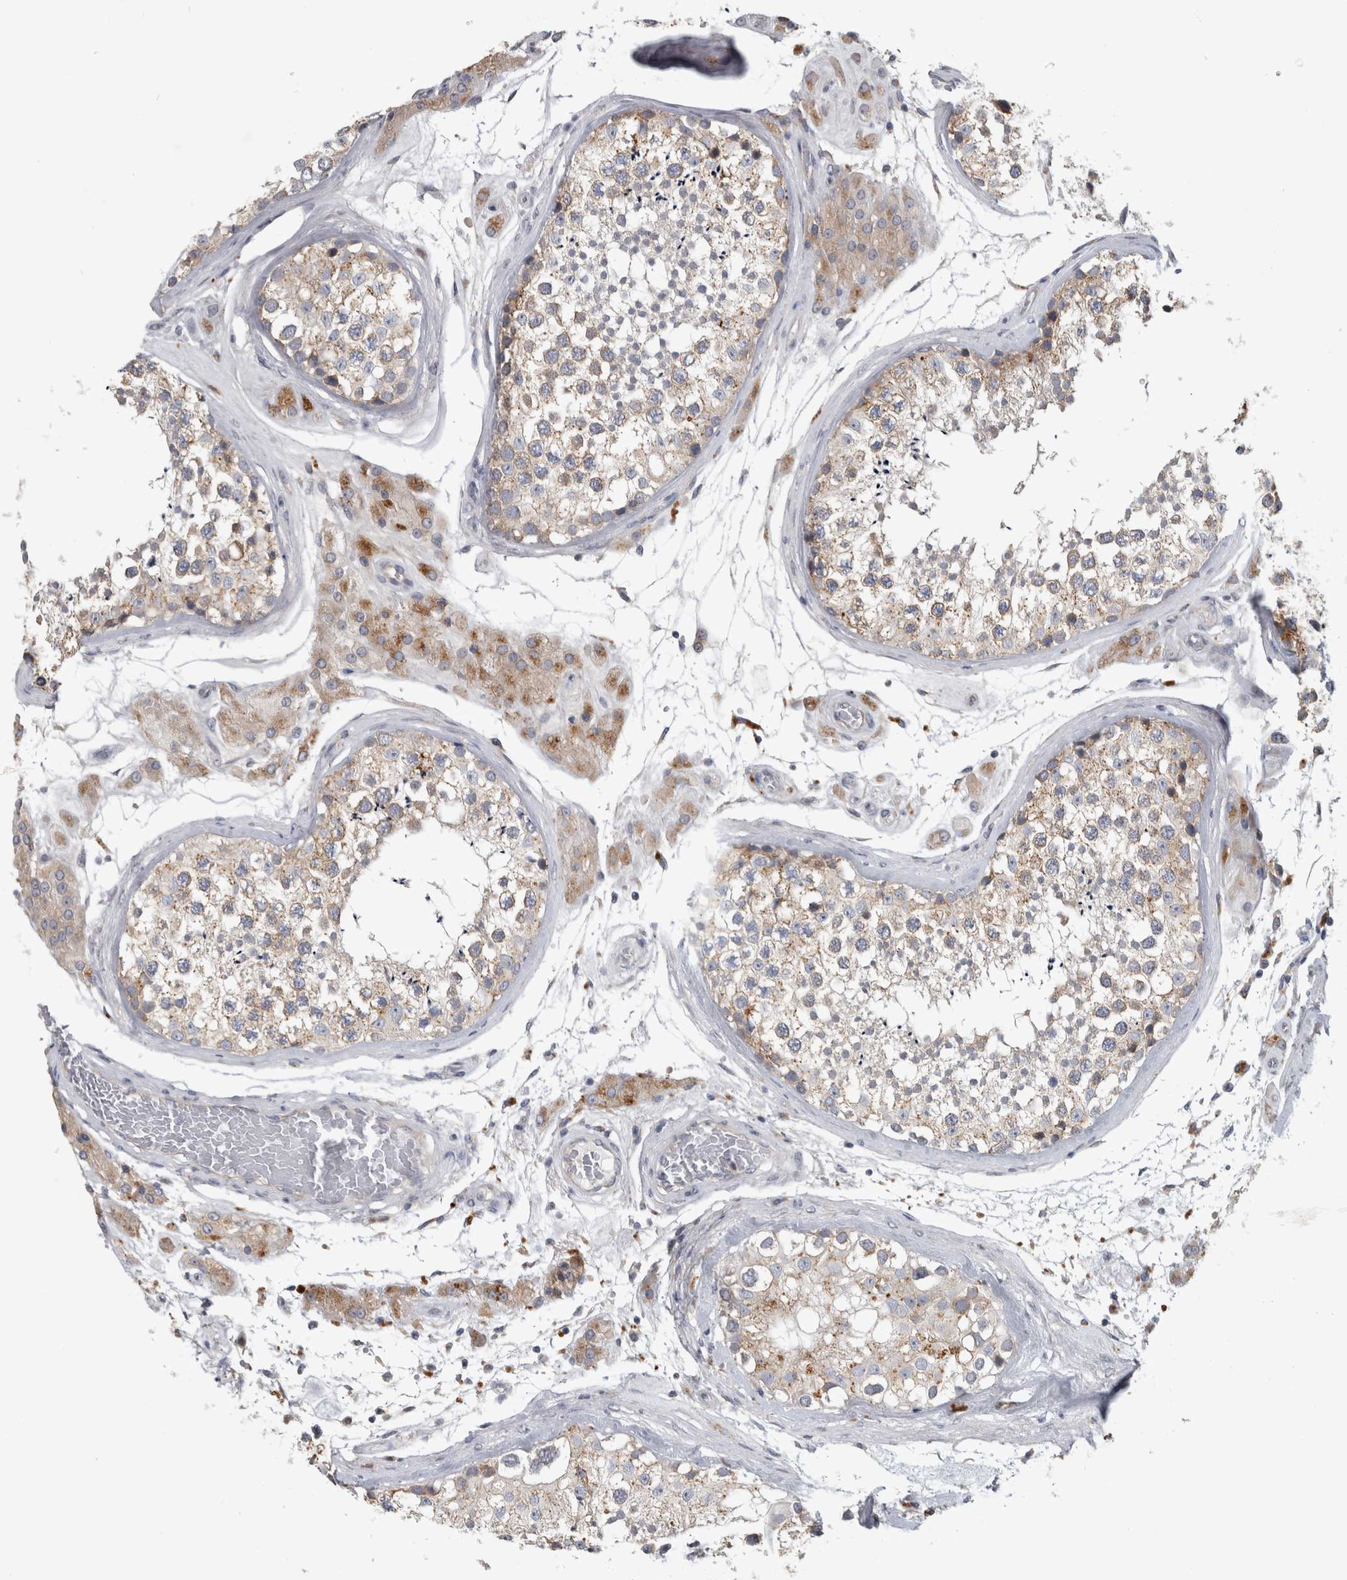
{"staining": {"intensity": "weak", "quantity": ">75%", "location": "cytoplasmic/membranous"}, "tissue": "testis", "cell_type": "Cells in seminiferous ducts", "image_type": "normal", "snomed": [{"axis": "morphology", "description": "Normal tissue, NOS"}, {"axis": "topography", "description": "Testis"}], "caption": "Protein staining of benign testis exhibits weak cytoplasmic/membranous staining in about >75% of cells in seminiferous ducts.", "gene": "ATXN2", "patient": {"sex": "male", "age": 46}}